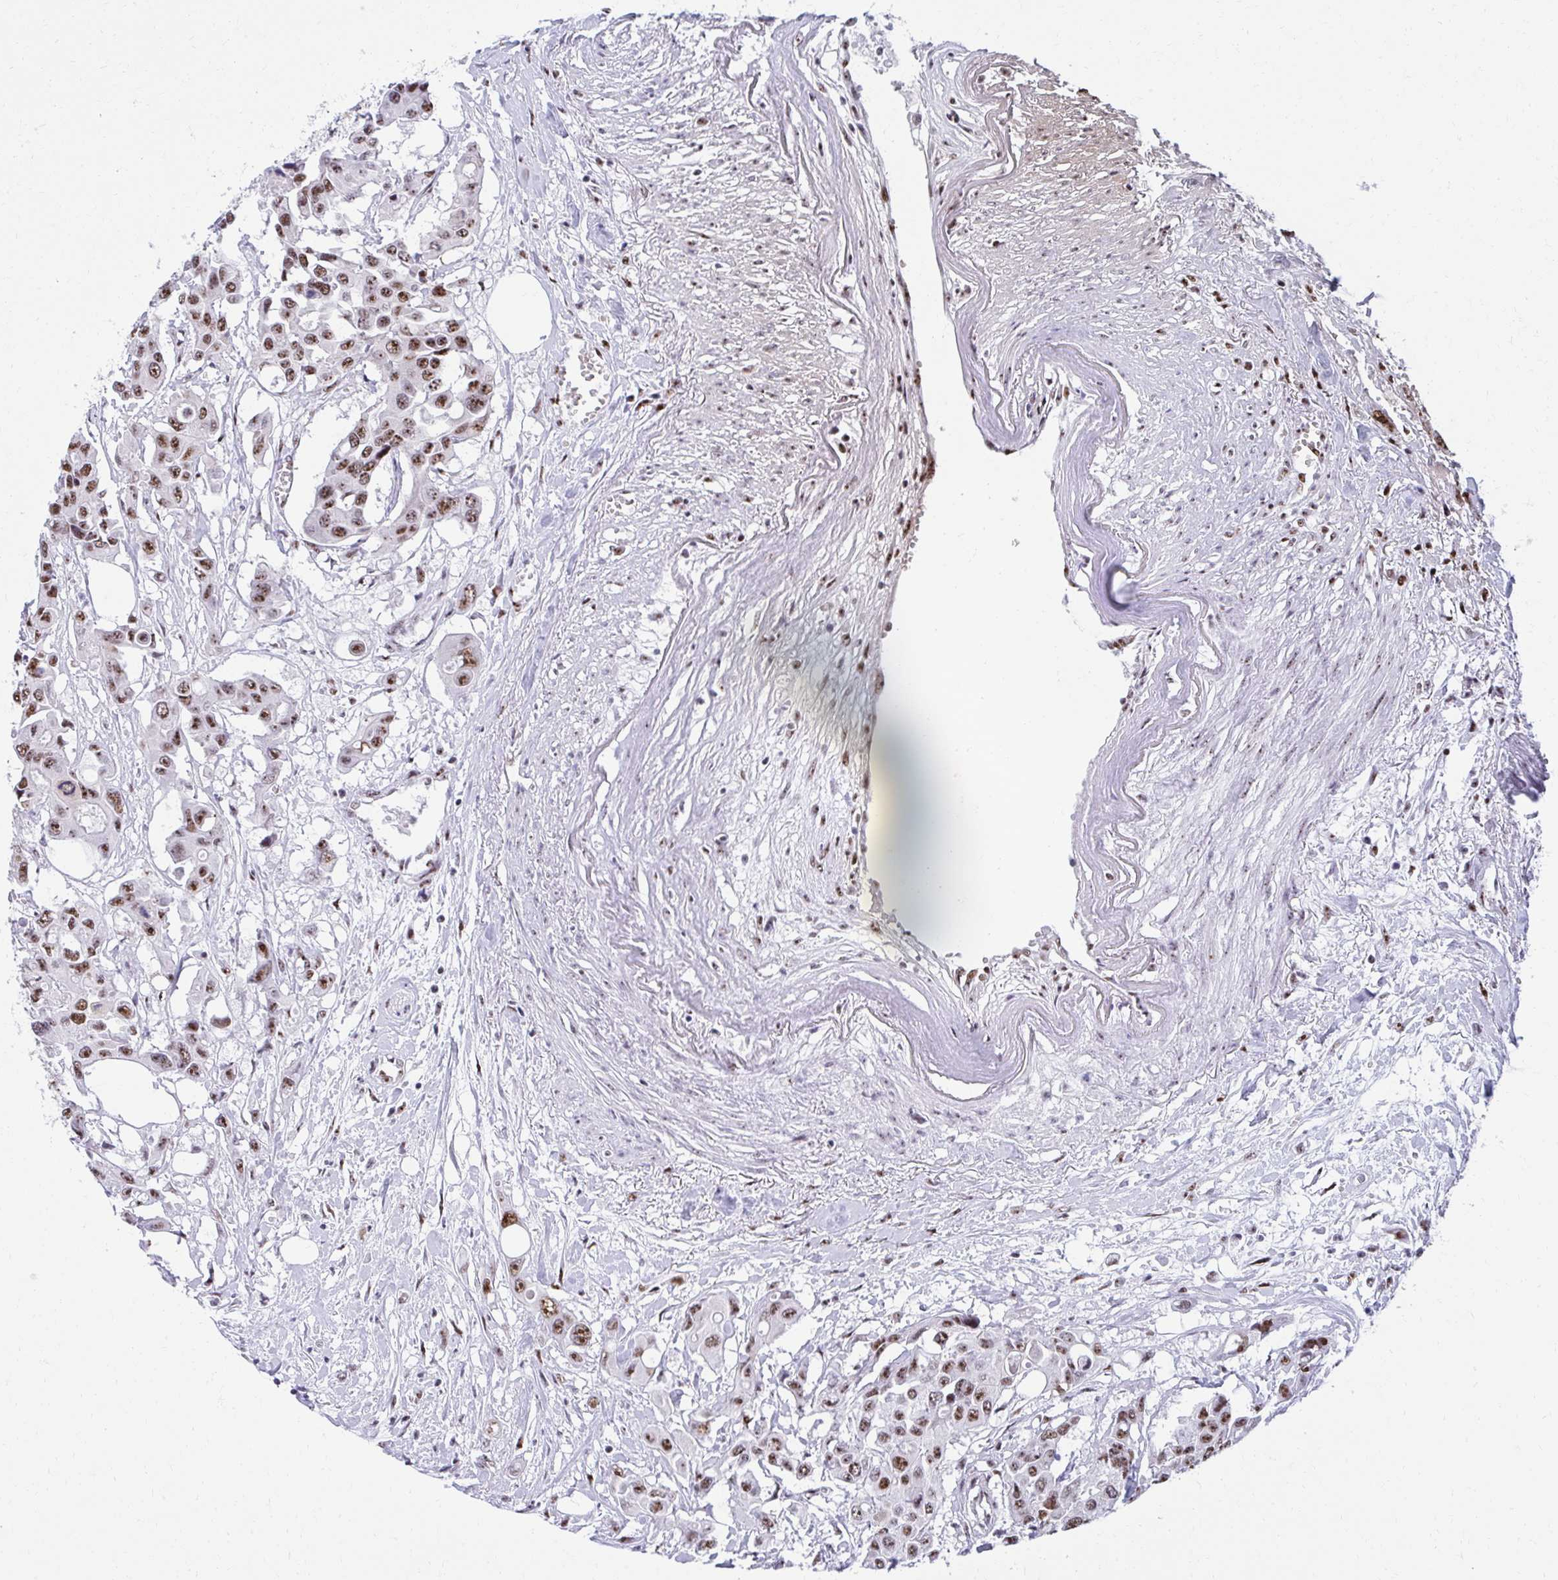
{"staining": {"intensity": "moderate", "quantity": ">75%", "location": "nuclear"}, "tissue": "colorectal cancer", "cell_type": "Tumor cells", "image_type": "cancer", "snomed": [{"axis": "morphology", "description": "Adenocarcinoma, NOS"}, {"axis": "topography", "description": "Colon"}], "caption": "The immunohistochemical stain labels moderate nuclear staining in tumor cells of colorectal cancer (adenocarcinoma) tissue.", "gene": "PELP1", "patient": {"sex": "male", "age": 77}}